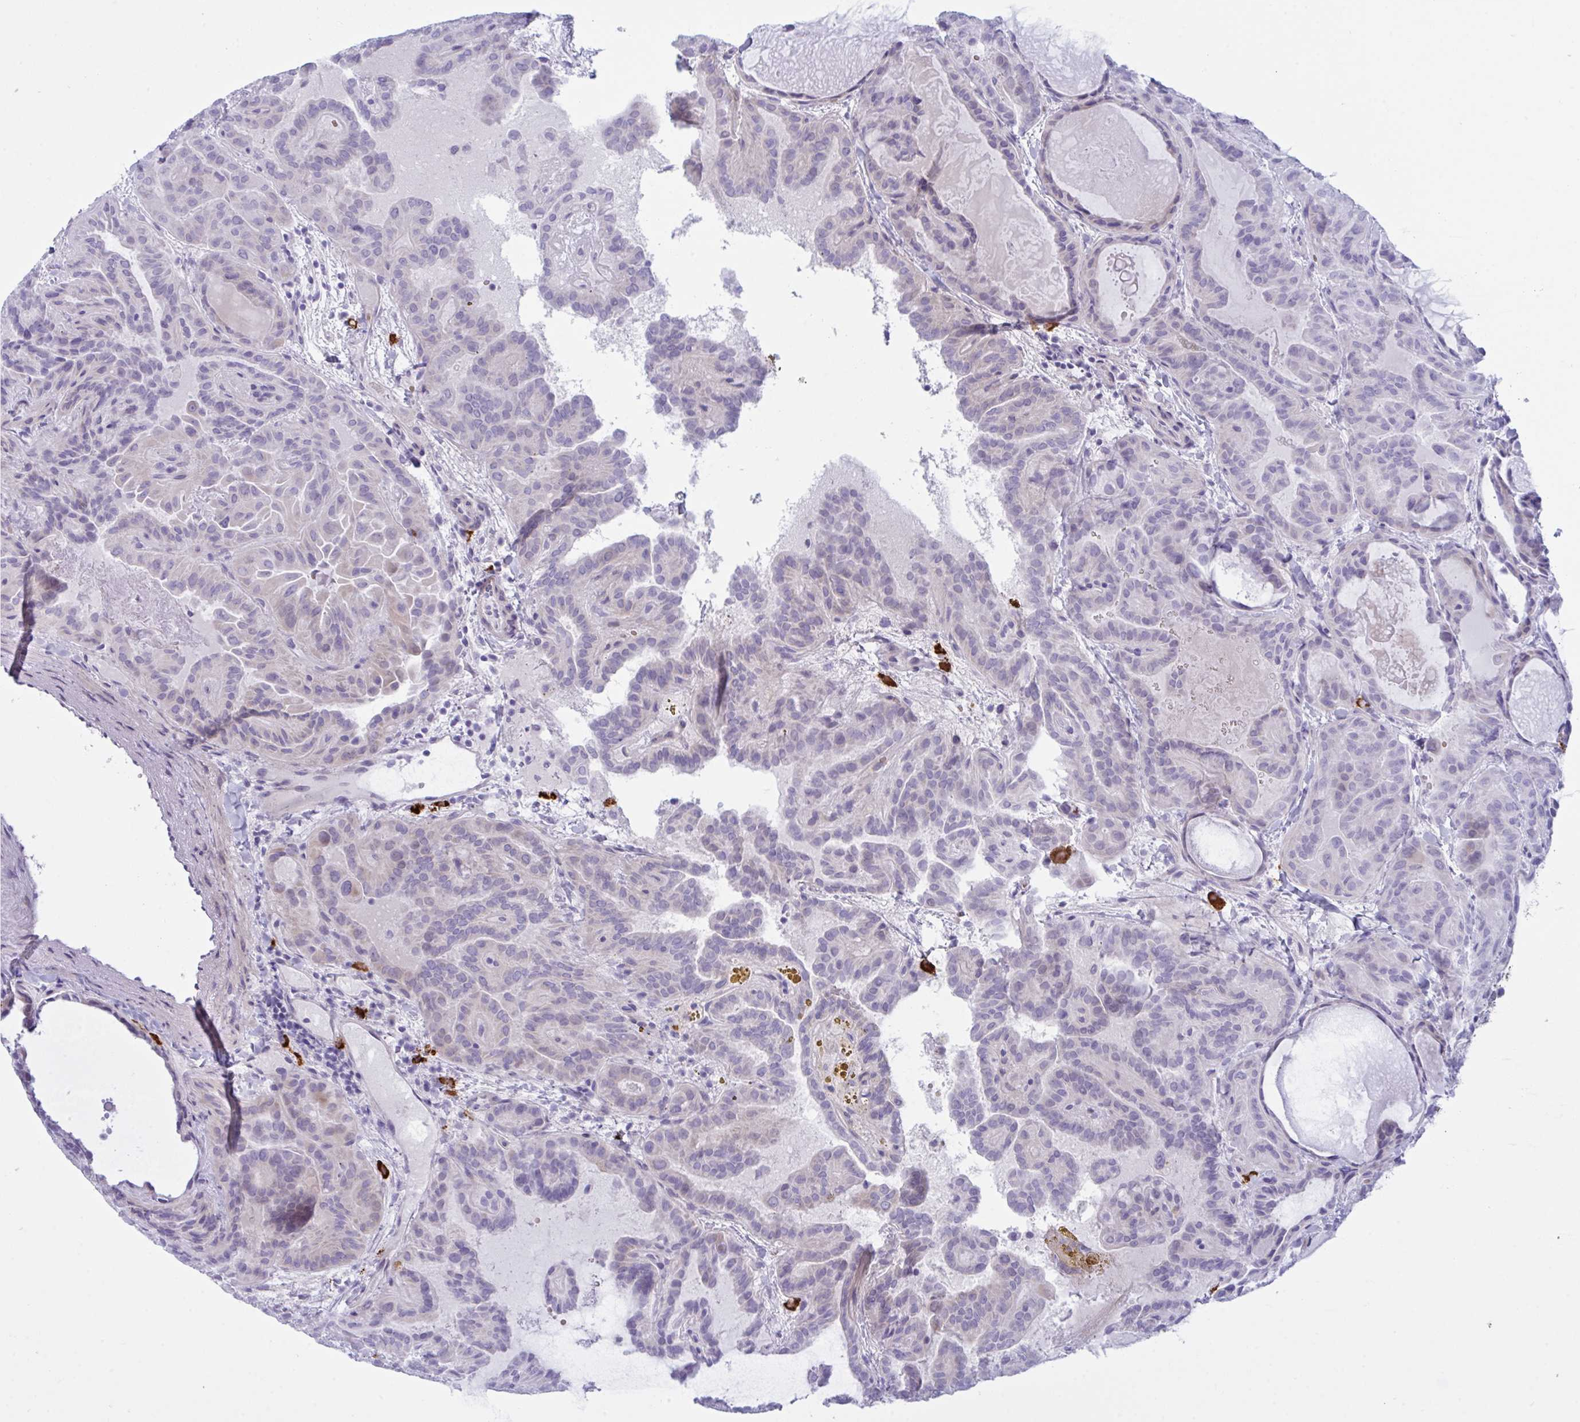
{"staining": {"intensity": "negative", "quantity": "none", "location": "none"}, "tissue": "thyroid cancer", "cell_type": "Tumor cells", "image_type": "cancer", "snomed": [{"axis": "morphology", "description": "Papillary adenocarcinoma, NOS"}, {"axis": "topography", "description": "Thyroid gland"}], "caption": "IHC image of thyroid papillary adenocarcinoma stained for a protein (brown), which displays no positivity in tumor cells.", "gene": "ZNF684", "patient": {"sex": "female", "age": 46}}